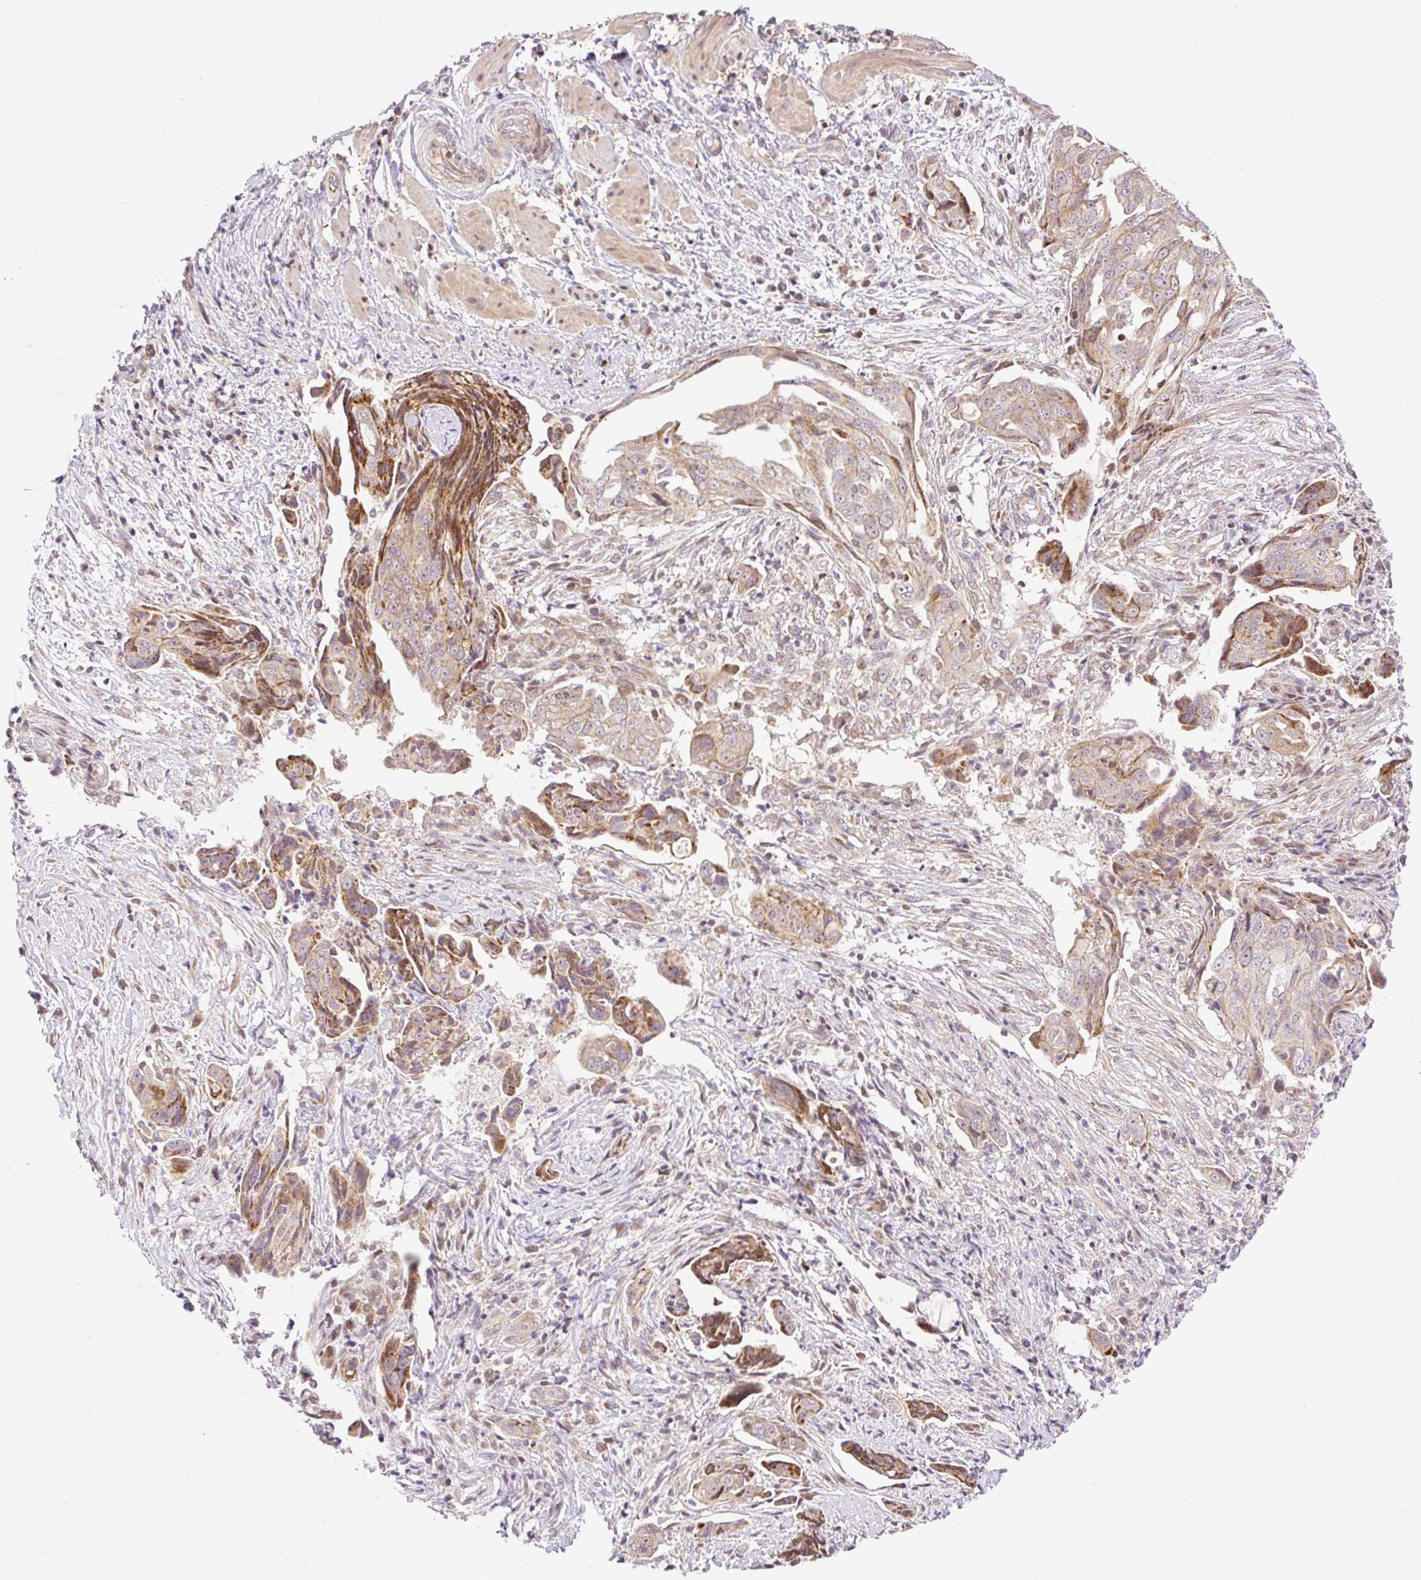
{"staining": {"intensity": "moderate", "quantity": "25%-75%", "location": "cytoplasmic/membranous"}, "tissue": "ovarian cancer", "cell_type": "Tumor cells", "image_type": "cancer", "snomed": [{"axis": "morphology", "description": "Carcinoma, endometroid"}, {"axis": "topography", "description": "Ovary"}], "caption": "A high-resolution micrograph shows immunohistochemistry (IHC) staining of ovarian cancer (endometroid carcinoma), which shows moderate cytoplasmic/membranous staining in about 25%-75% of tumor cells. The staining was performed using DAB to visualize the protein expression in brown, while the nuclei were stained in blue with hematoxylin (Magnification: 20x).", "gene": "ZNF394", "patient": {"sex": "female", "age": 70}}